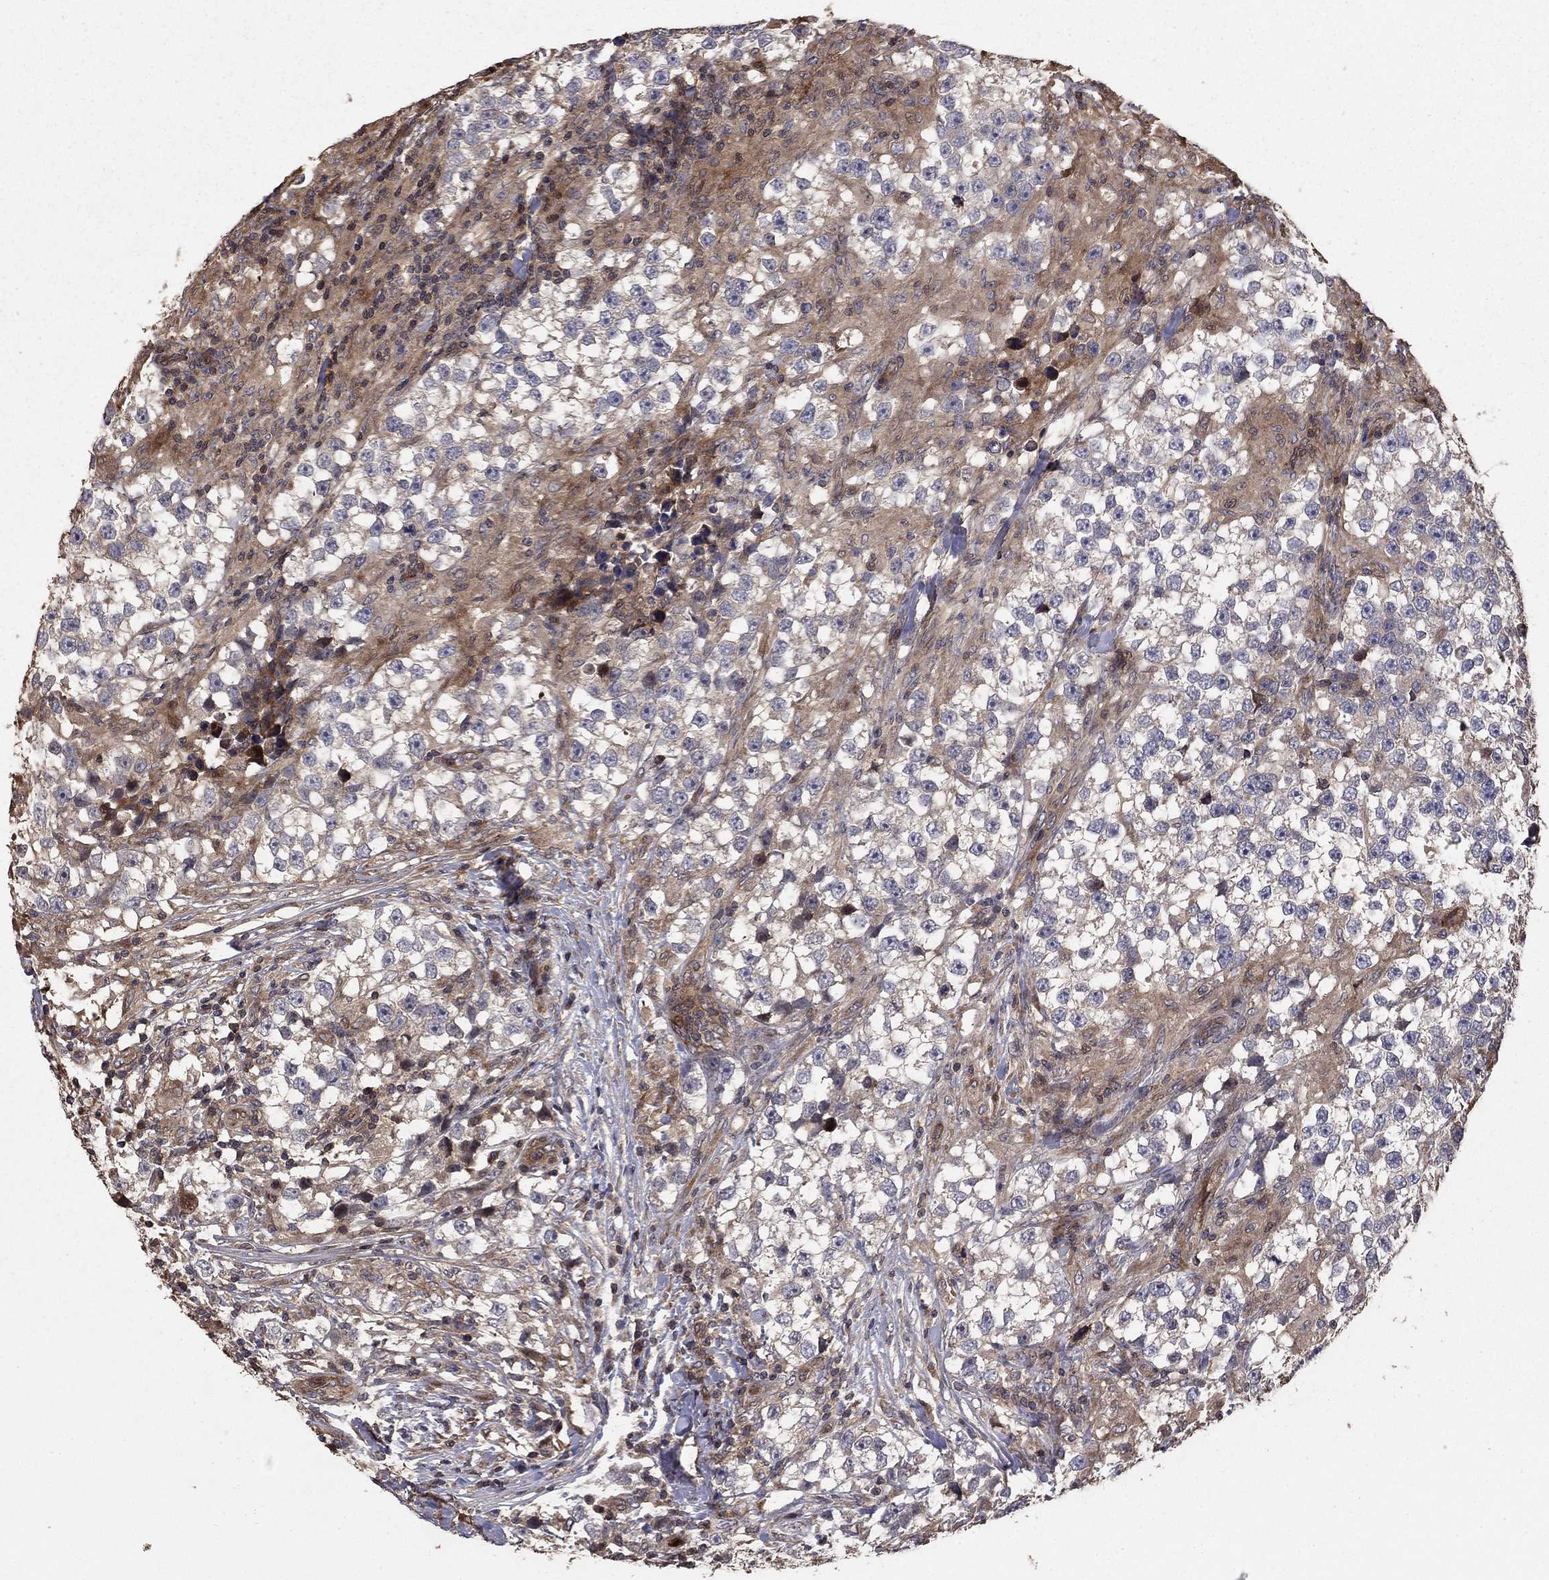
{"staining": {"intensity": "negative", "quantity": "none", "location": "none"}, "tissue": "testis cancer", "cell_type": "Tumor cells", "image_type": "cancer", "snomed": [{"axis": "morphology", "description": "Seminoma, NOS"}, {"axis": "topography", "description": "Testis"}], "caption": "IHC micrograph of neoplastic tissue: seminoma (testis) stained with DAB (3,3'-diaminobenzidine) exhibits no significant protein expression in tumor cells.", "gene": "GYG1", "patient": {"sex": "male", "age": 46}}